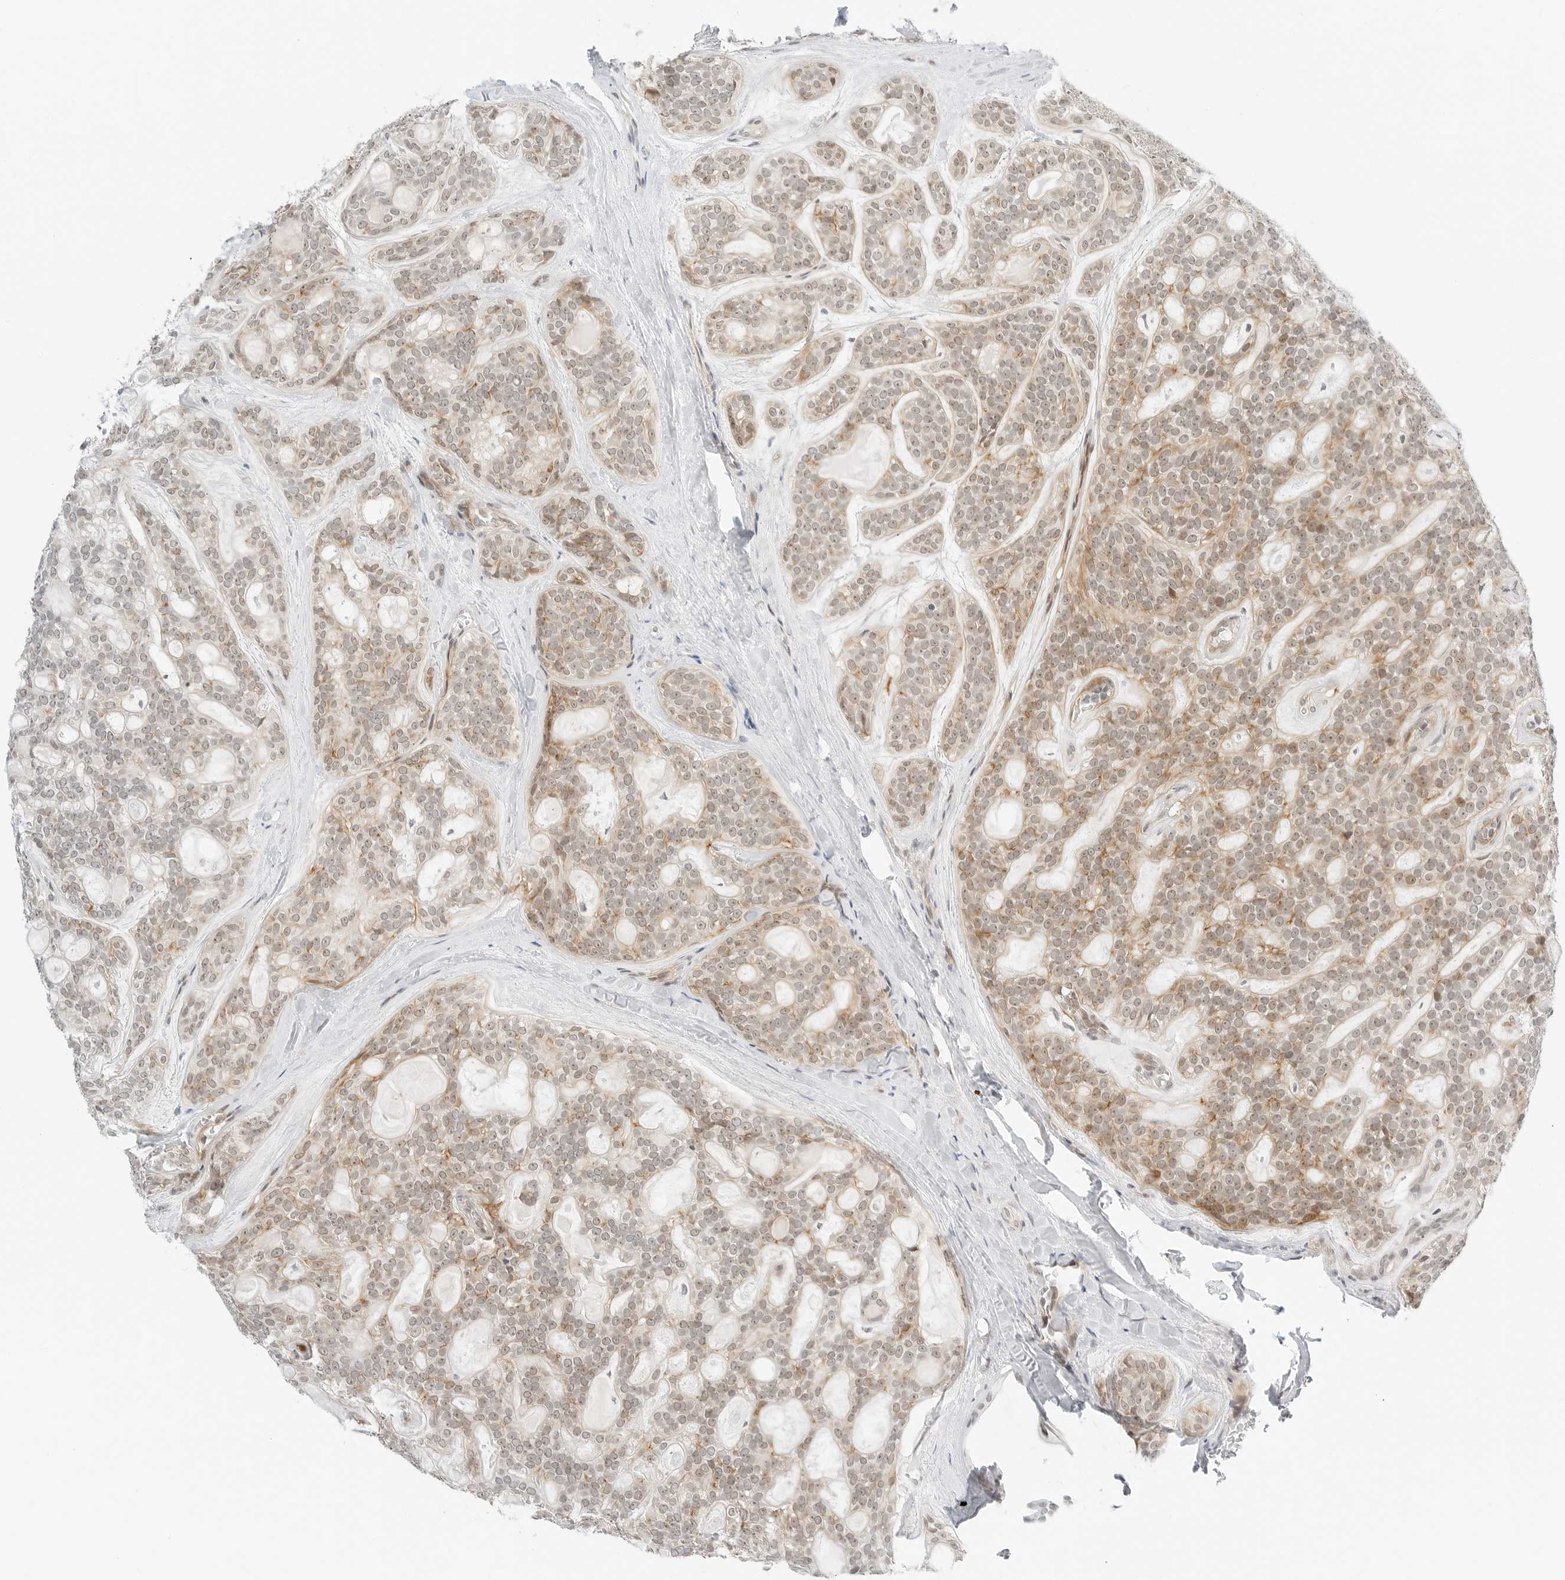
{"staining": {"intensity": "weak", "quantity": ">75%", "location": "cytoplasmic/membranous,nuclear"}, "tissue": "head and neck cancer", "cell_type": "Tumor cells", "image_type": "cancer", "snomed": [{"axis": "morphology", "description": "Adenocarcinoma, NOS"}, {"axis": "topography", "description": "Head-Neck"}], "caption": "Immunohistochemistry (IHC) of human adenocarcinoma (head and neck) displays low levels of weak cytoplasmic/membranous and nuclear staining in about >75% of tumor cells.", "gene": "NEO1", "patient": {"sex": "male", "age": 66}}